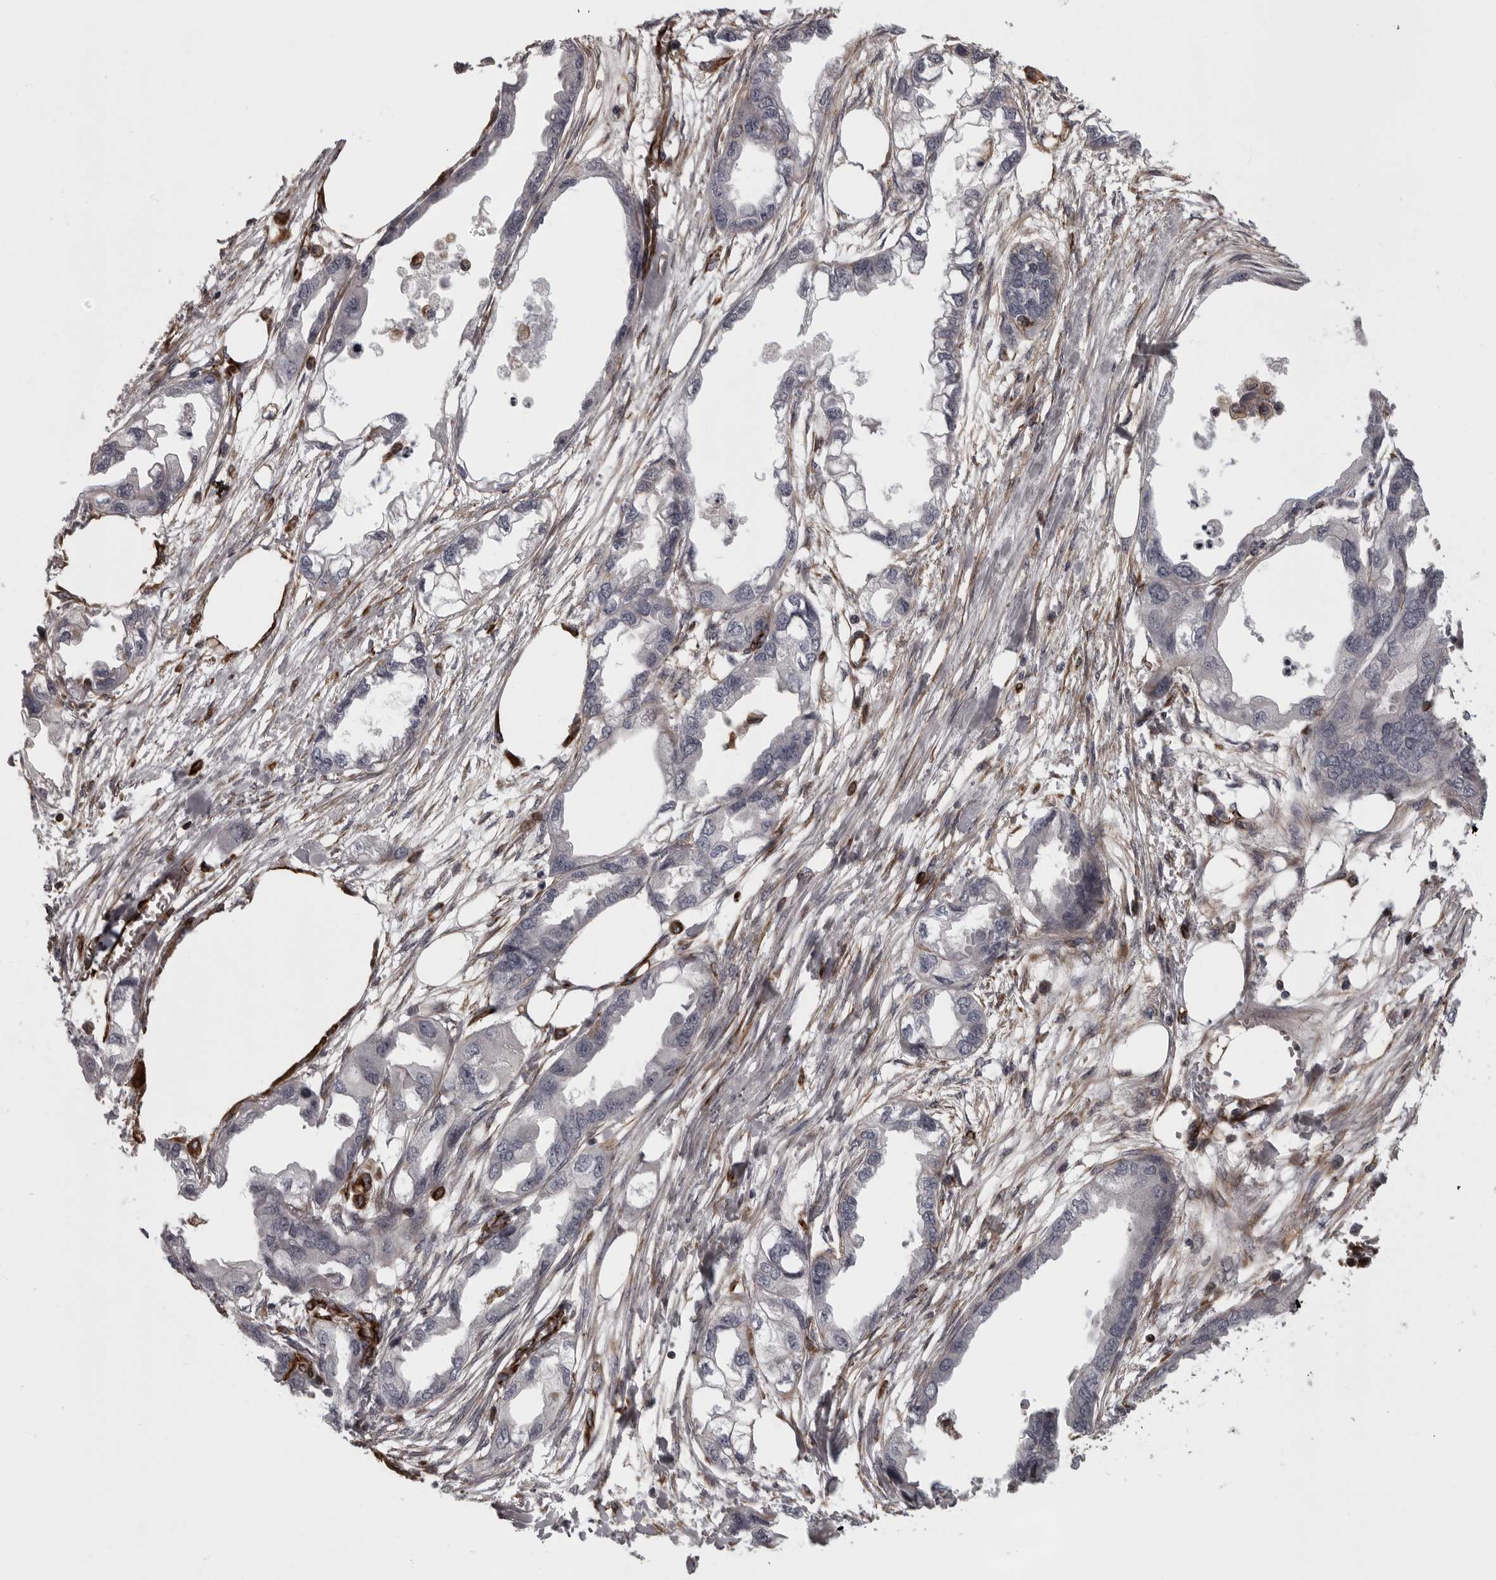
{"staining": {"intensity": "negative", "quantity": "none", "location": "none"}, "tissue": "endometrial cancer", "cell_type": "Tumor cells", "image_type": "cancer", "snomed": [{"axis": "morphology", "description": "Adenocarcinoma, NOS"}, {"axis": "morphology", "description": "Adenocarcinoma, metastatic, NOS"}, {"axis": "topography", "description": "Adipose tissue"}, {"axis": "topography", "description": "Endometrium"}], "caption": "IHC of endometrial cancer shows no staining in tumor cells.", "gene": "FAAP100", "patient": {"sex": "female", "age": 67}}